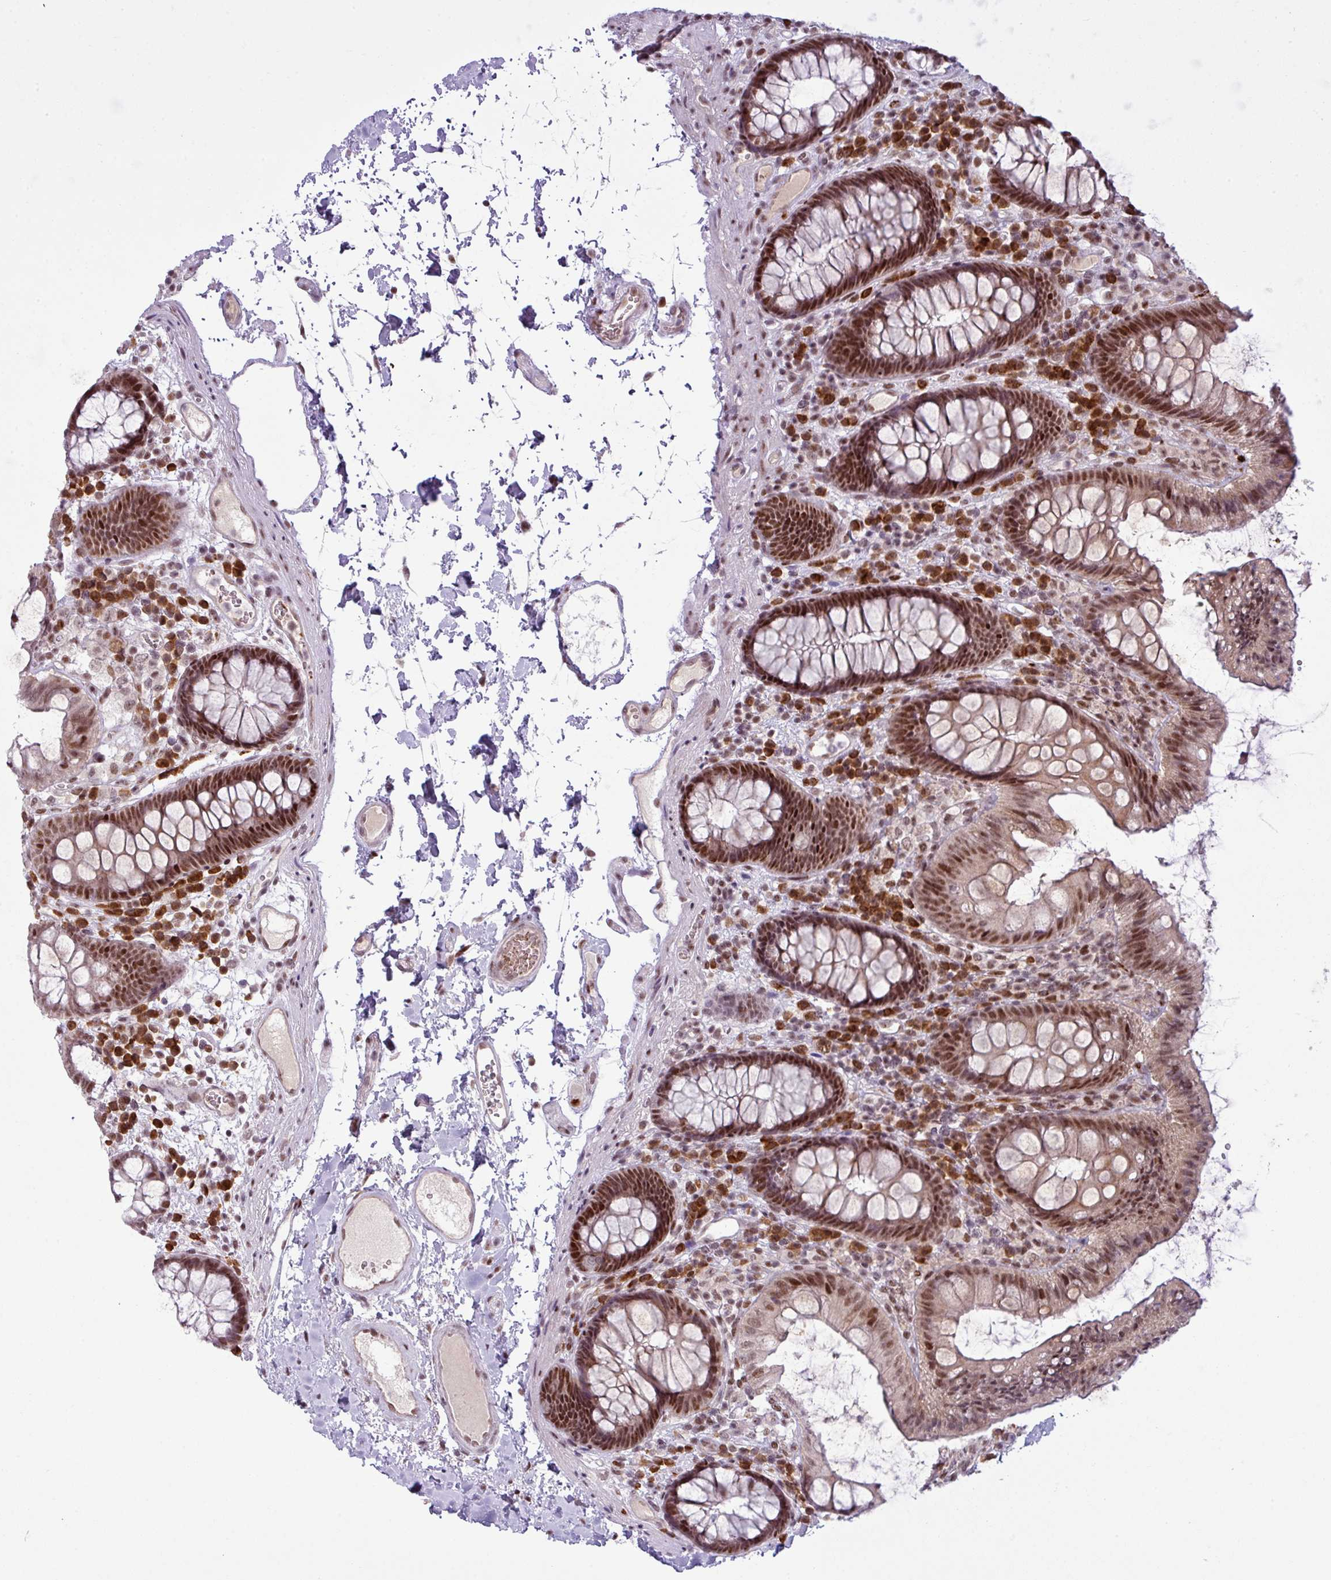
{"staining": {"intensity": "moderate", "quantity": ">75%", "location": "nuclear"}, "tissue": "colon", "cell_type": "Endothelial cells", "image_type": "normal", "snomed": [{"axis": "morphology", "description": "Normal tissue, NOS"}, {"axis": "topography", "description": "Colon"}], "caption": "An IHC histopathology image of benign tissue is shown. Protein staining in brown labels moderate nuclear positivity in colon within endothelial cells.", "gene": "PRDM5", "patient": {"sex": "male", "age": 84}}